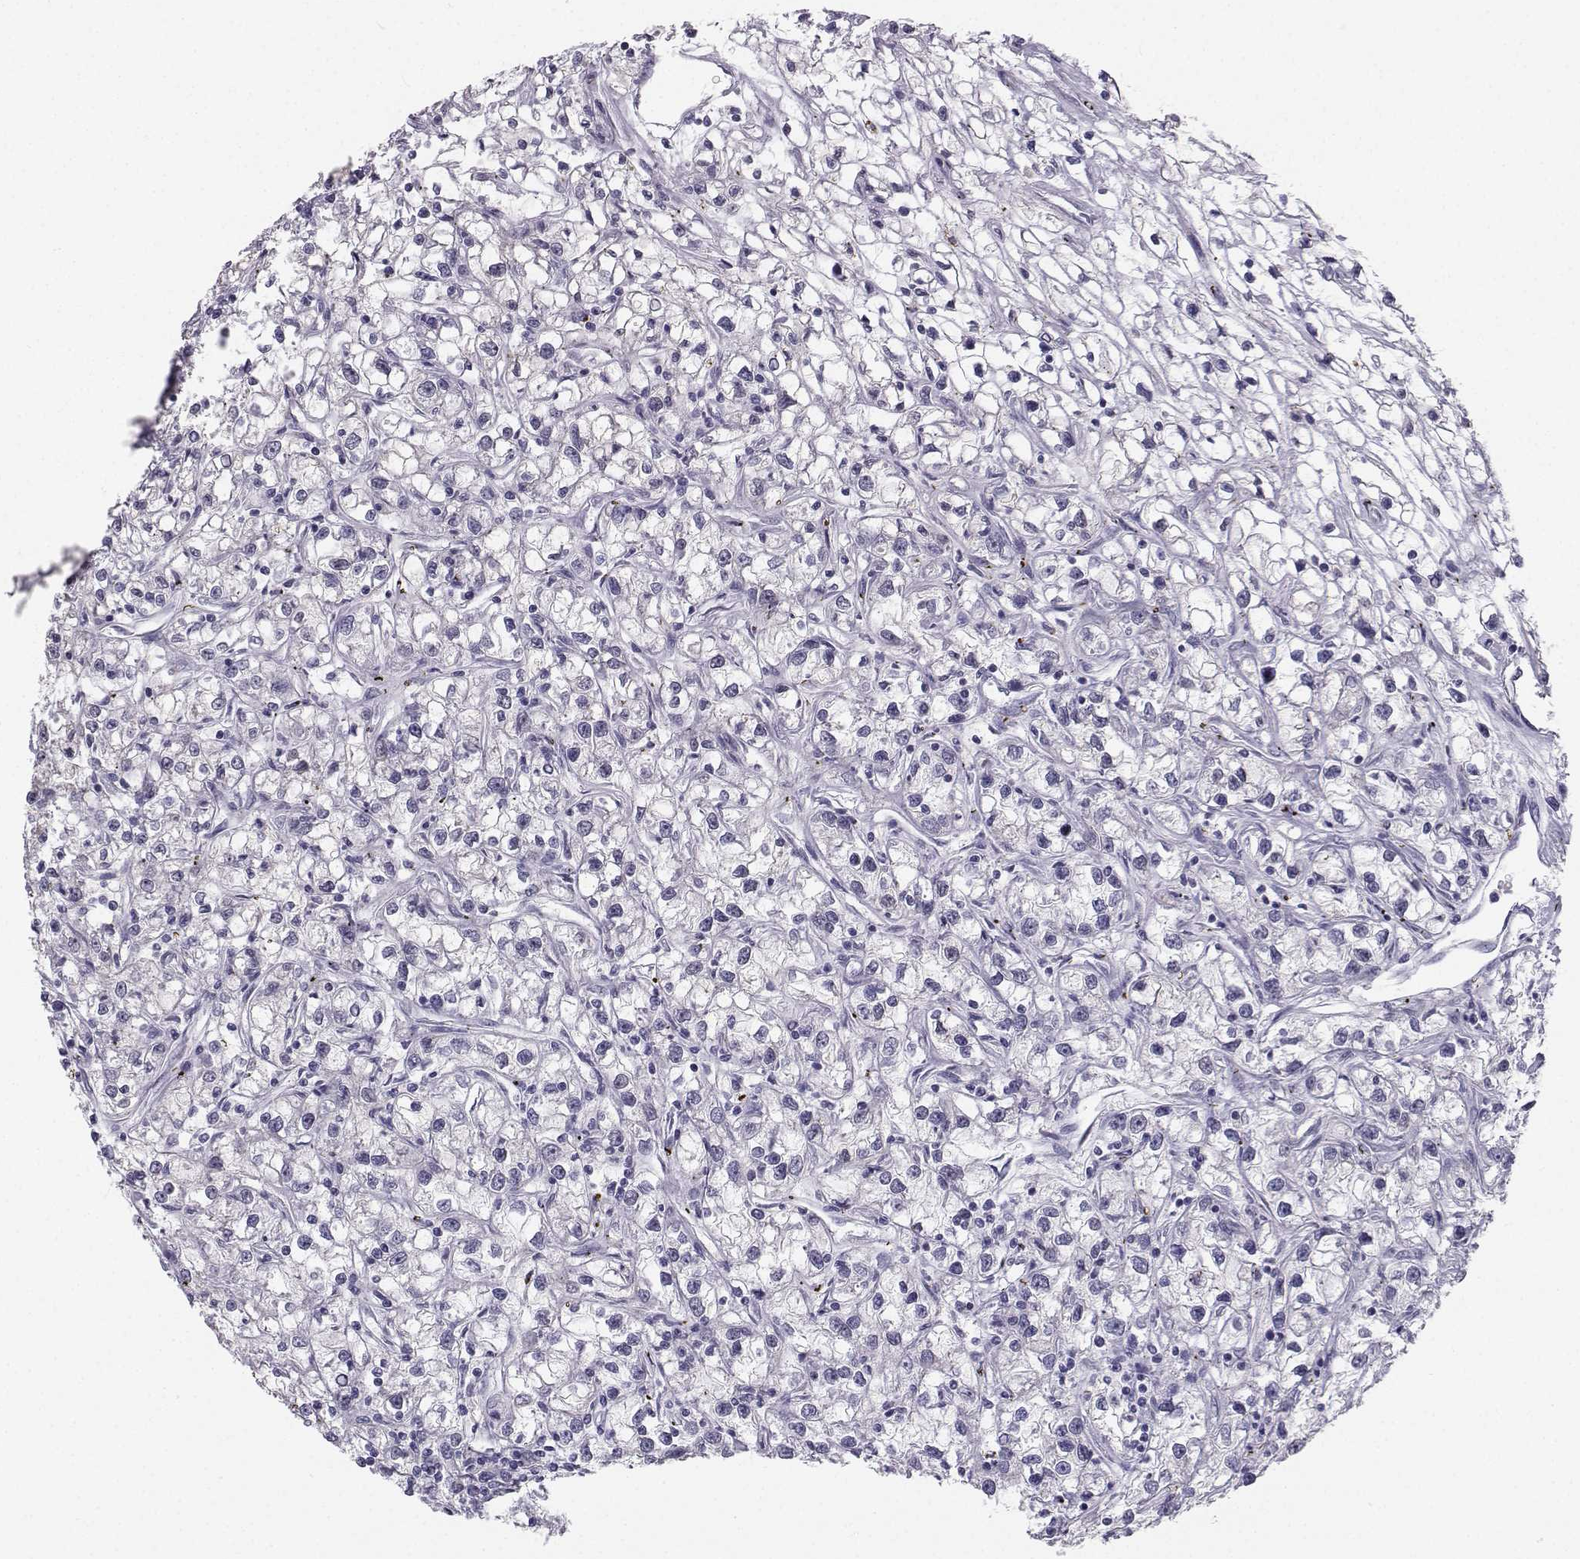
{"staining": {"intensity": "negative", "quantity": "none", "location": "none"}, "tissue": "renal cancer", "cell_type": "Tumor cells", "image_type": "cancer", "snomed": [{"axis": "morphology", "description": "Adenocarcinoma, NOS"}, {"axis": "topography", "description": "Kidney"}], "caption": "The immunohistochemistry micrograph has no significant staining in tumor cells of renal cancer (adenocarcinoma) tissue. (DAB immunohistochemistry, high magnification).", "gene": "SYCE1", "patient": {"sex": "female", "age": 59}}